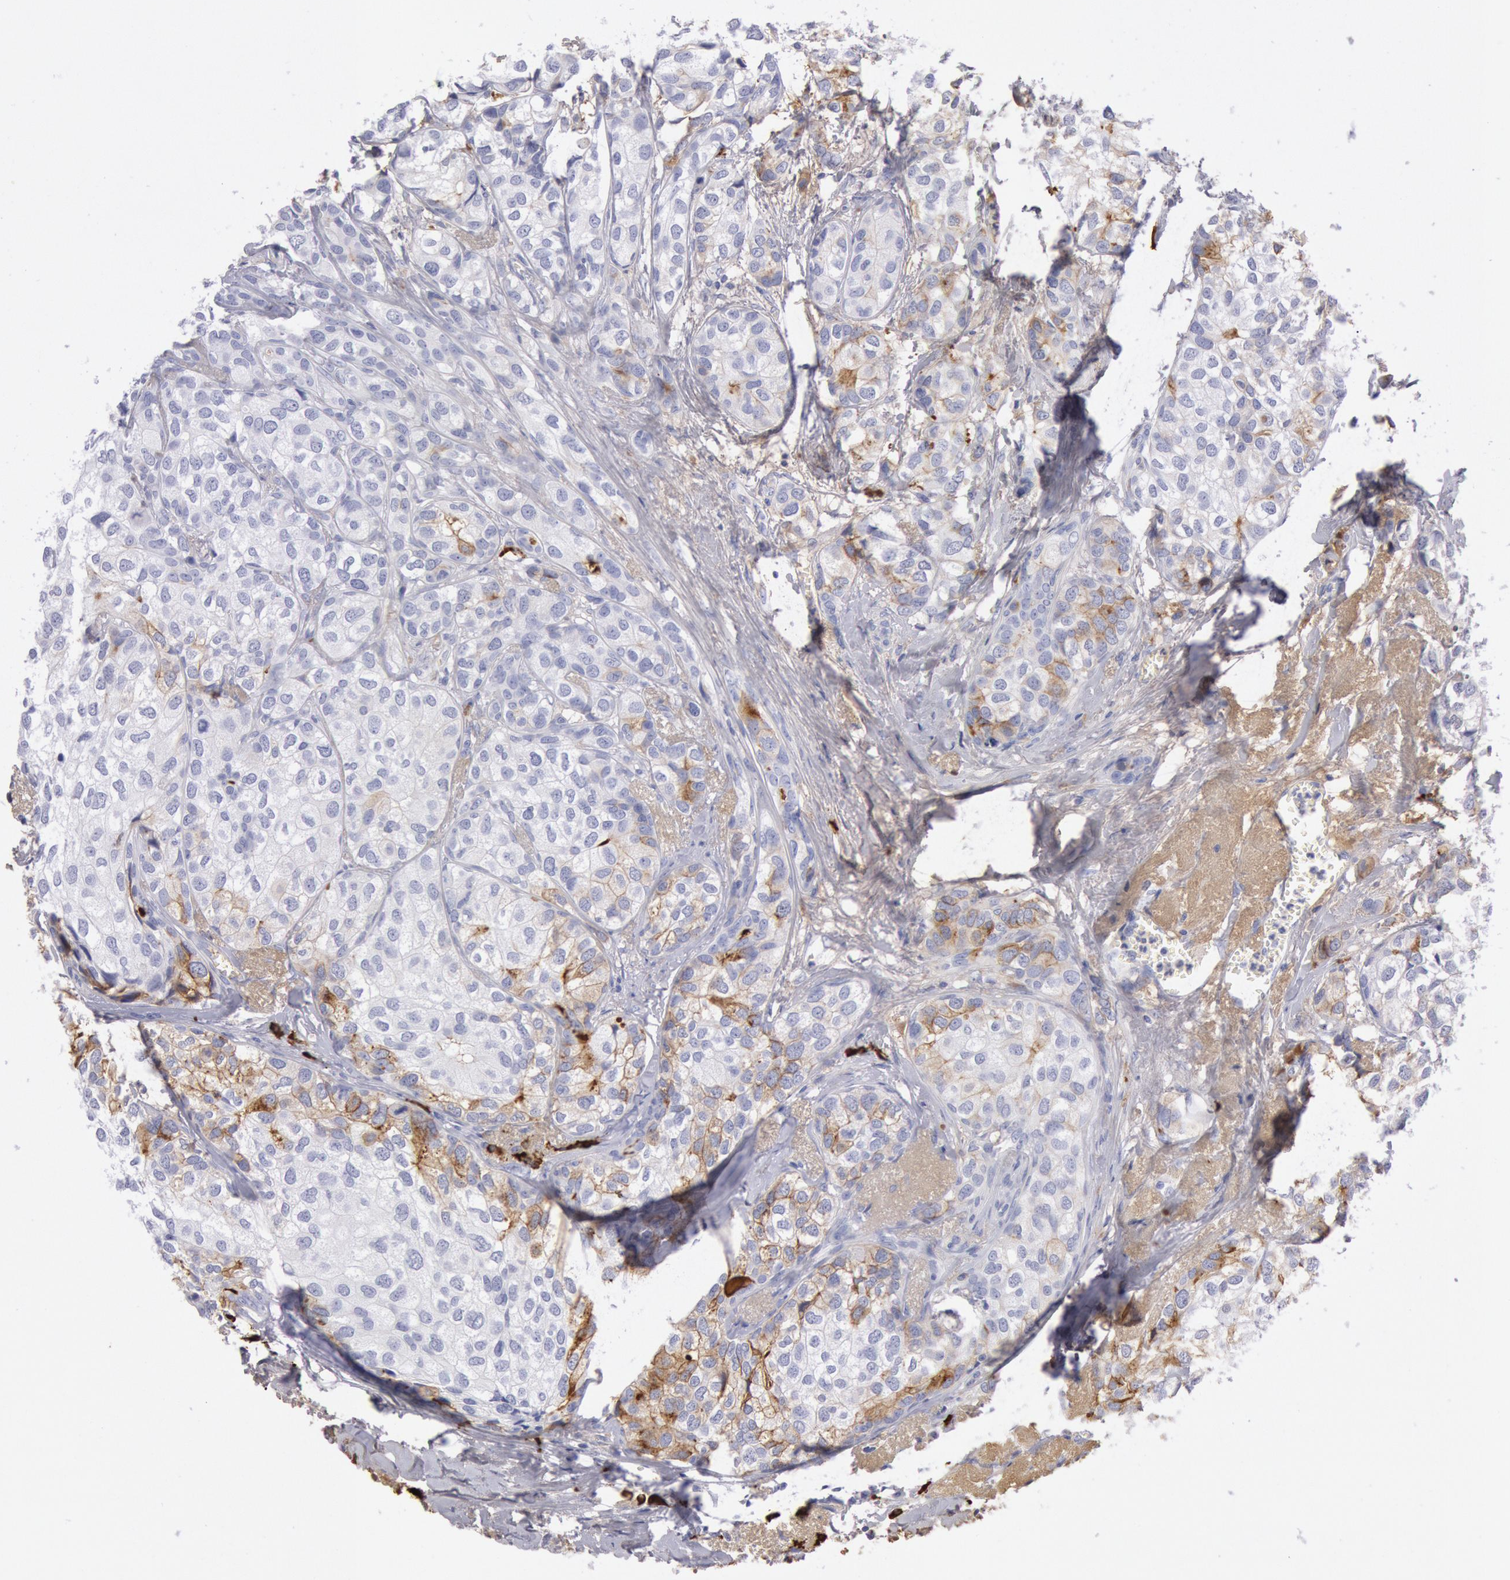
{"staining": {"intensity": "negative", "quantity": "none", "location": "none"}, "tissue": "breast cancer", "cell_type": "Tumor cells", "image_type": "cancer", "snomed": [{"axis": "morphology", "description": "Duct carcinoma"}, {"axis": "topography", "description": "Breast"}], "caption": "There is no significant staining in tumor cells of breast infiltrating ductal carcinoma. The staining is performed using DAB brown chromogen with nuclei counter-stained in using hematoxylin.", "gene": "IGHA1", "patient": {"sex": "female", "age": 68}}